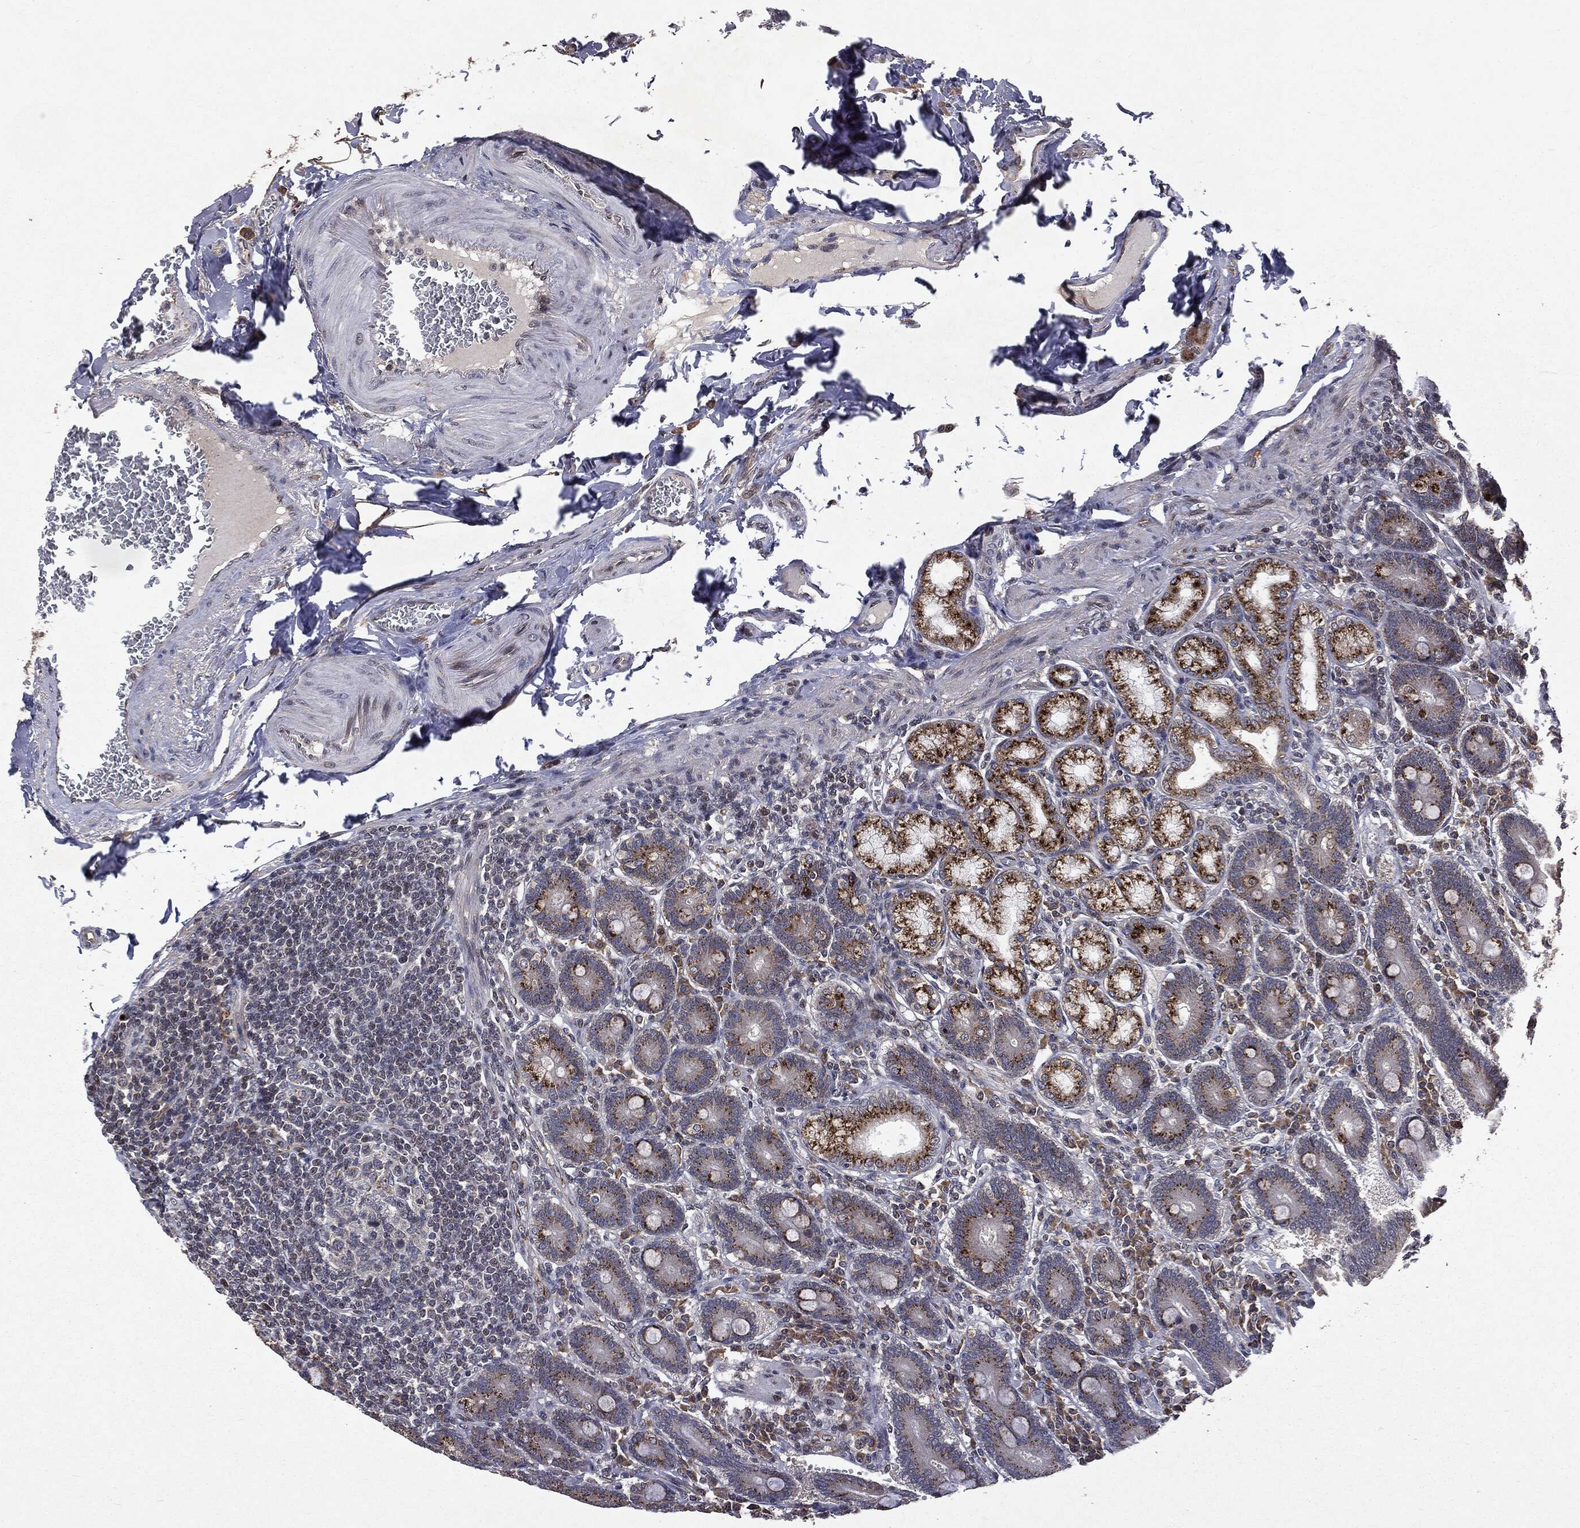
{"staining": {"intensity": "strong", "quantity": "25%-75%", "location": "cytoplasmic/membranous"}, "tissue": "duodenum", "cell_type": "Glandular cells", "image_type": "normal", "snomed": [{"axis": "morphology", "description": "Normal tissue, NOS"}, {"axis": "topography", "description": "Duodenum"}], "caption": "Protein expression analysis of unremarkable duodenum reveals strong cytoplasmic/membranous positivity in about 25%-75% of glandular cells. (DAB IHC, brown staining for protein, blue staining for nuclei).", "gene": "PLPPR2", "patient": {"sex": "female", "age": 62}}